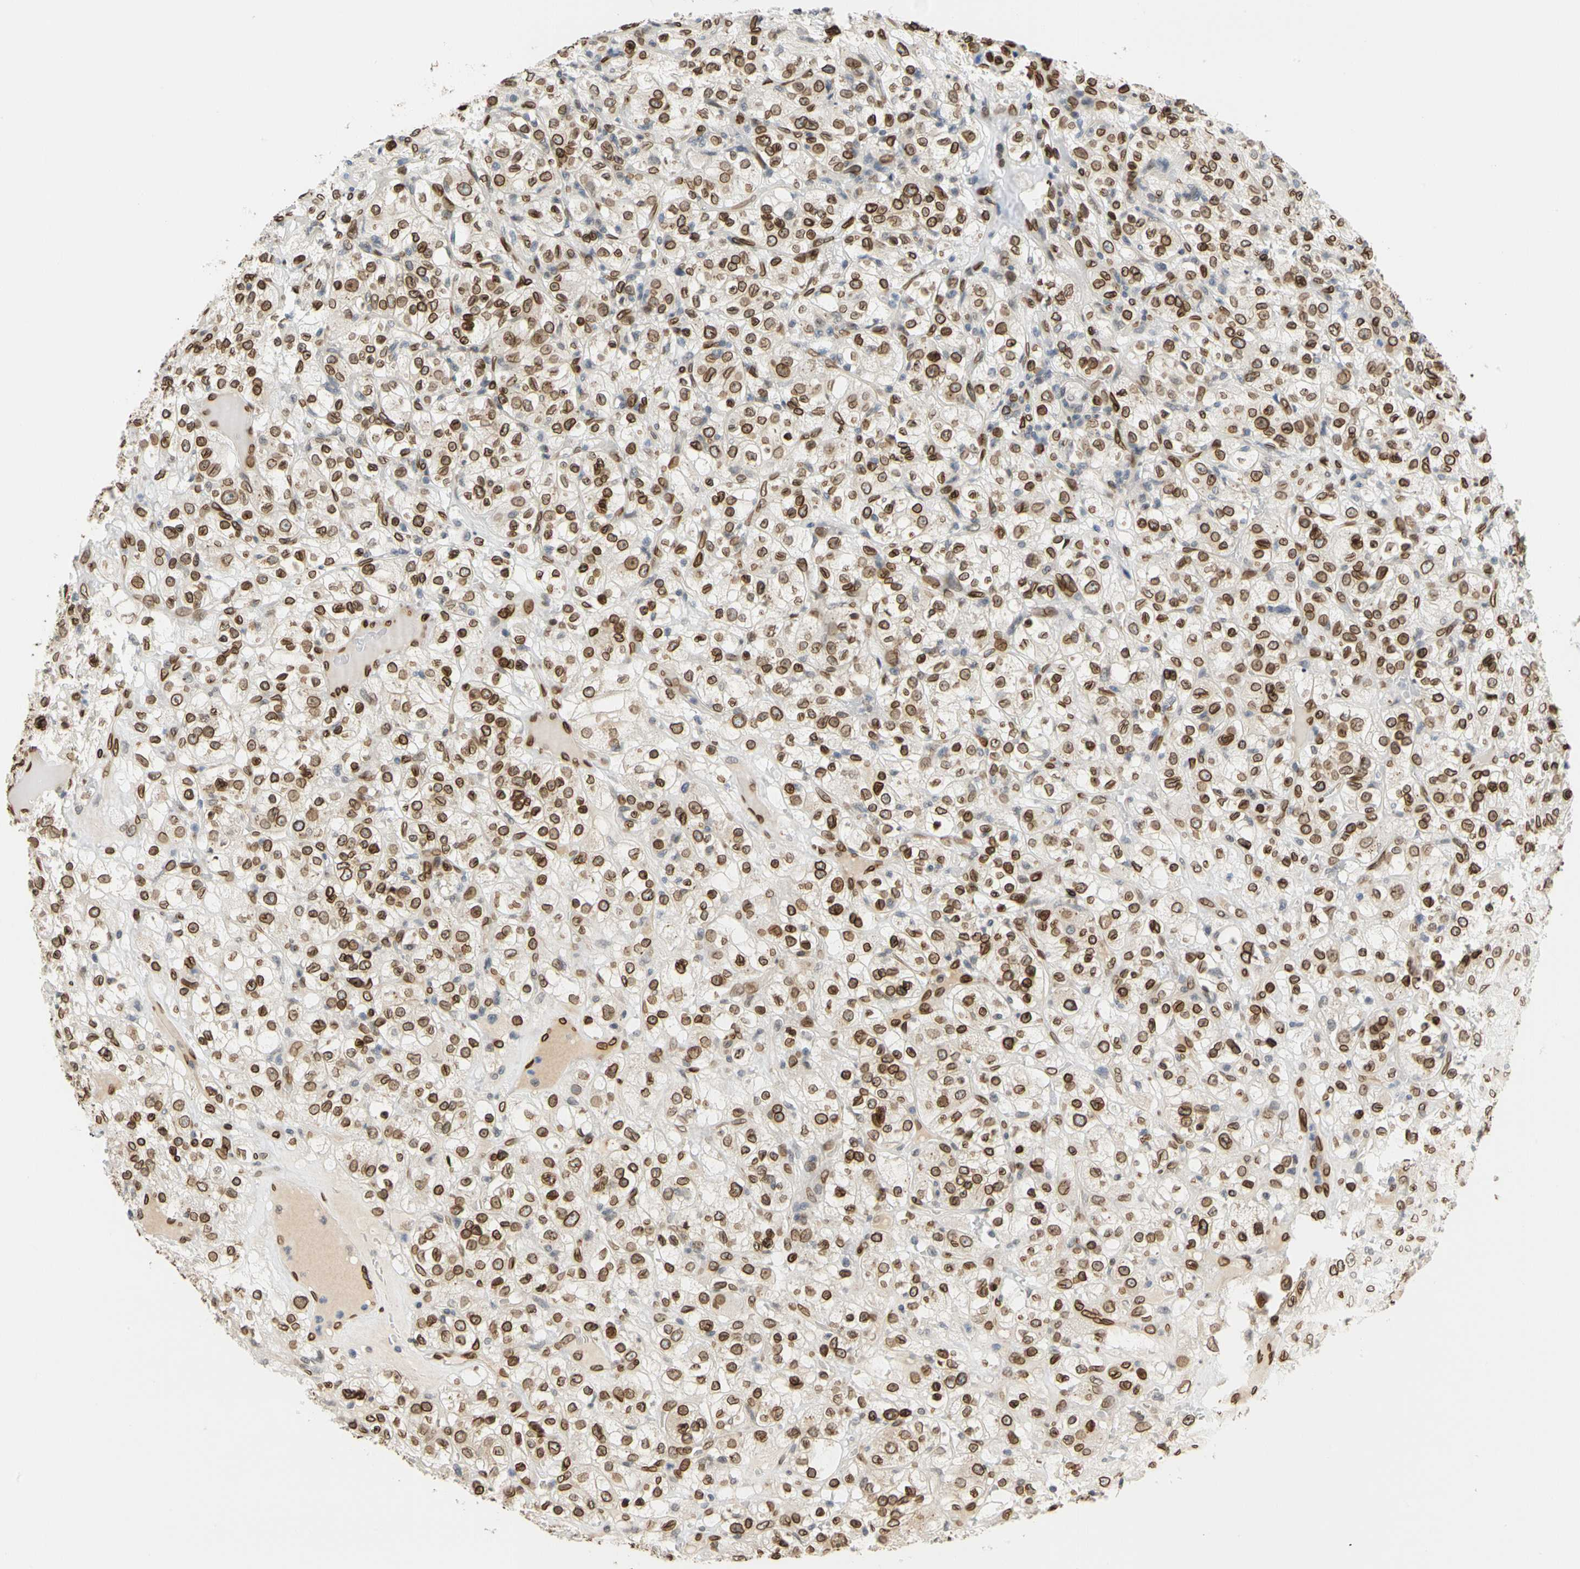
{"staining": {"intensity": "strong", "quantity": ">75%", "location": "cytoplasmic/membranous,nuclear"}, "tissue": "renal cancer", "cell_type": "Tumor cells", "image_type": "cancer", "snomed": [{"axis": "morphology", "description": "Normal tissue, NOS"}, {"axis": "morphology", "description": "Adenocarcinoma, NOS"}, {"axis": "topography", "description": "Kidney"}], "caption": "Protein staining of renal cancer (adenocarcinoma) tissue reveals strong cytoplasmic/membranous and nuclear expression in about >75% of tumor cells. The staining was performed using DAB (3,3'-diaminobenzidine) to visualize the protein expression in brown, while the nuclei were stained in blue with hematoxylin (Magnification: 20x).", "gene": "SUN1", "patient": {"sex": "female", "age": 72}}